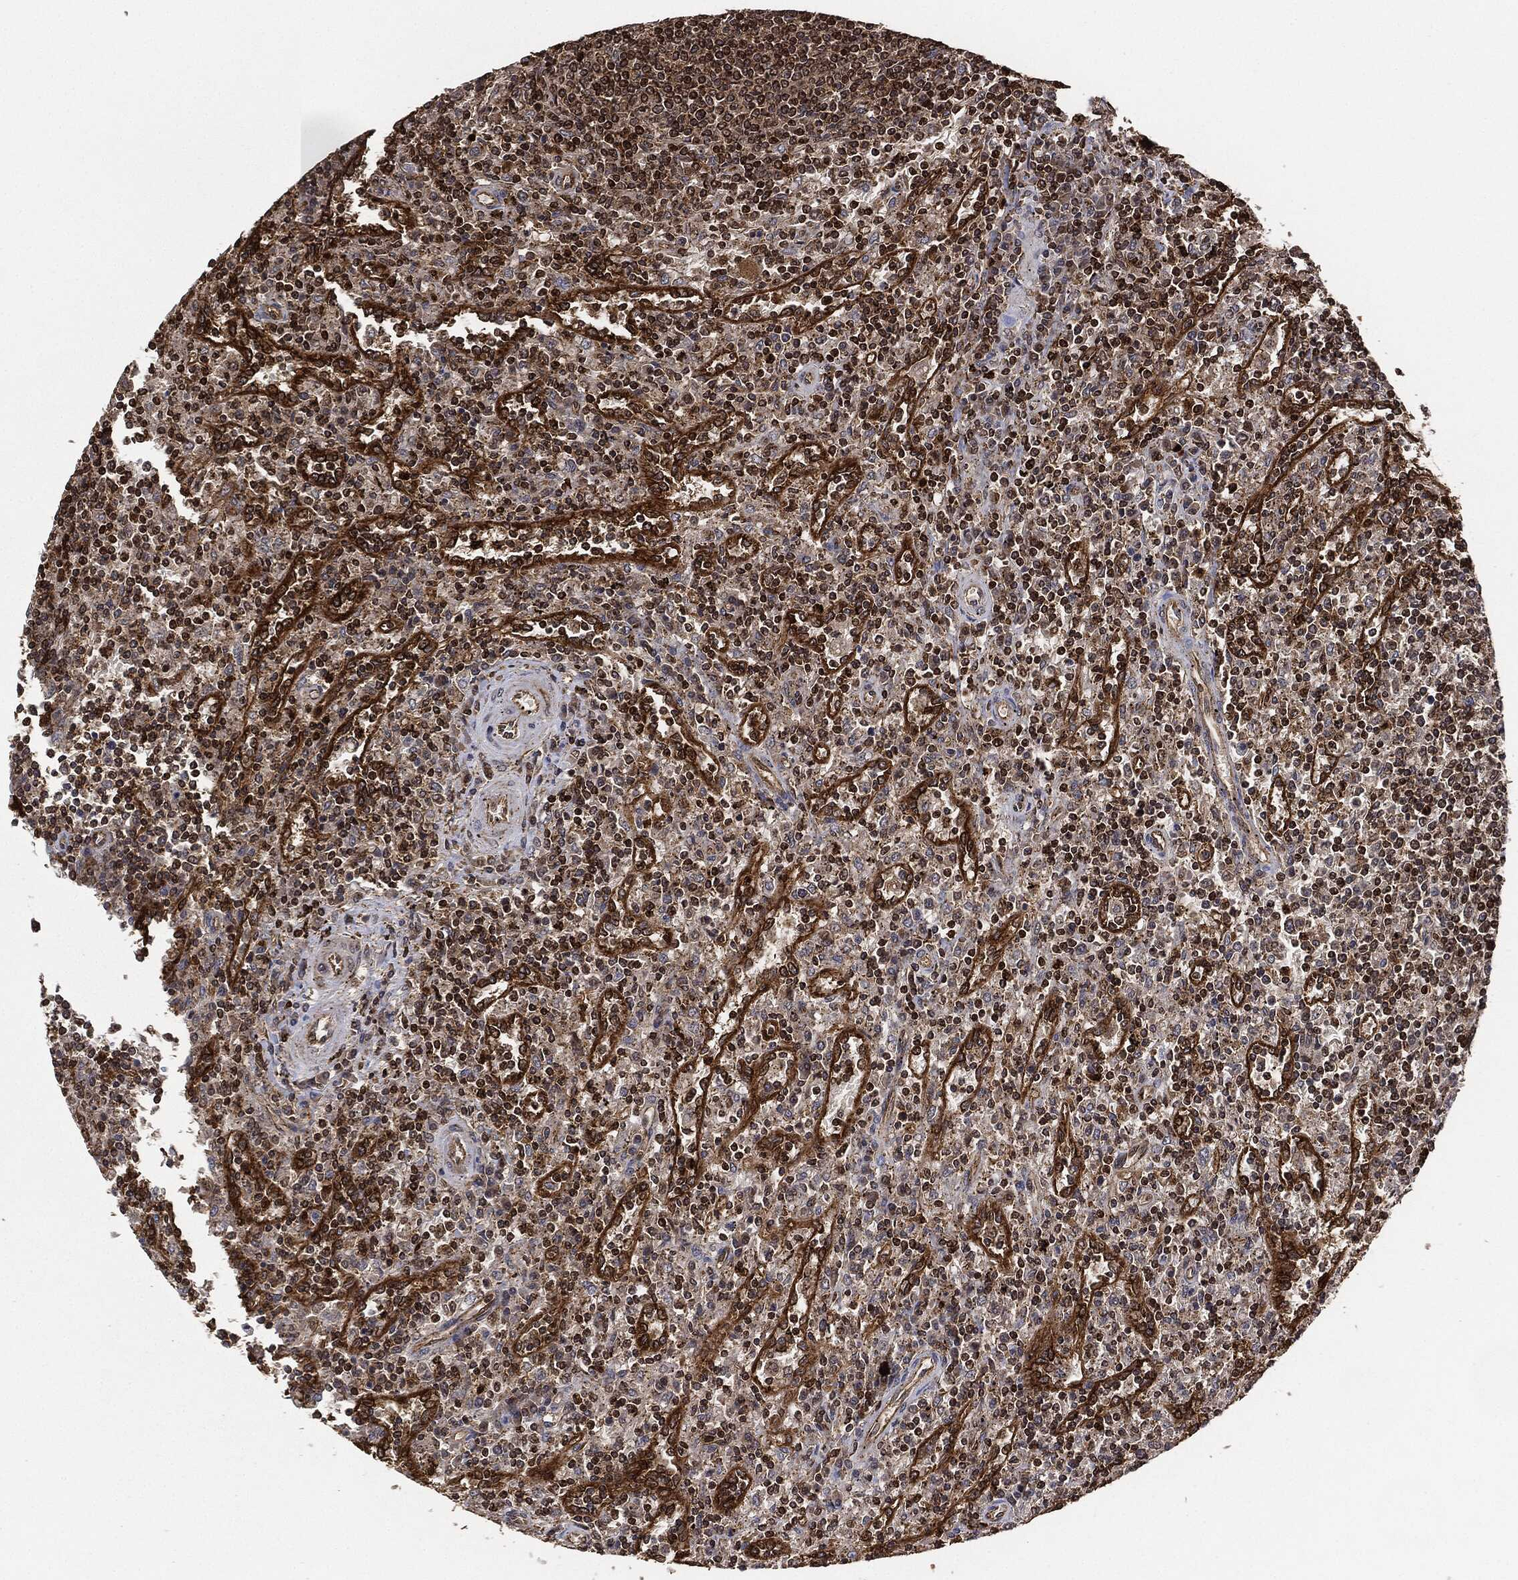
{"staining": {"intensity": "strong", "quantity": "<25%", "location": "nuclear"}, "tissue": "lymphoma", "cell_type": "Tumor cells", "image_type": "cancer", "snomed": [{"axis": "morphology", "description": "Malignant lymphoma, non-Hodgkin's type, Low grade"}, {"axis": "topography", "description": "Spleen"}], "caption": "Strong nuclear expression is identified in approximately <25% of tumor cells in low-grade malignant lymphoma, non-Hodgkin's type.", "gene": "MAP3K3", "patient": {"sex": "male", "age": 62}}